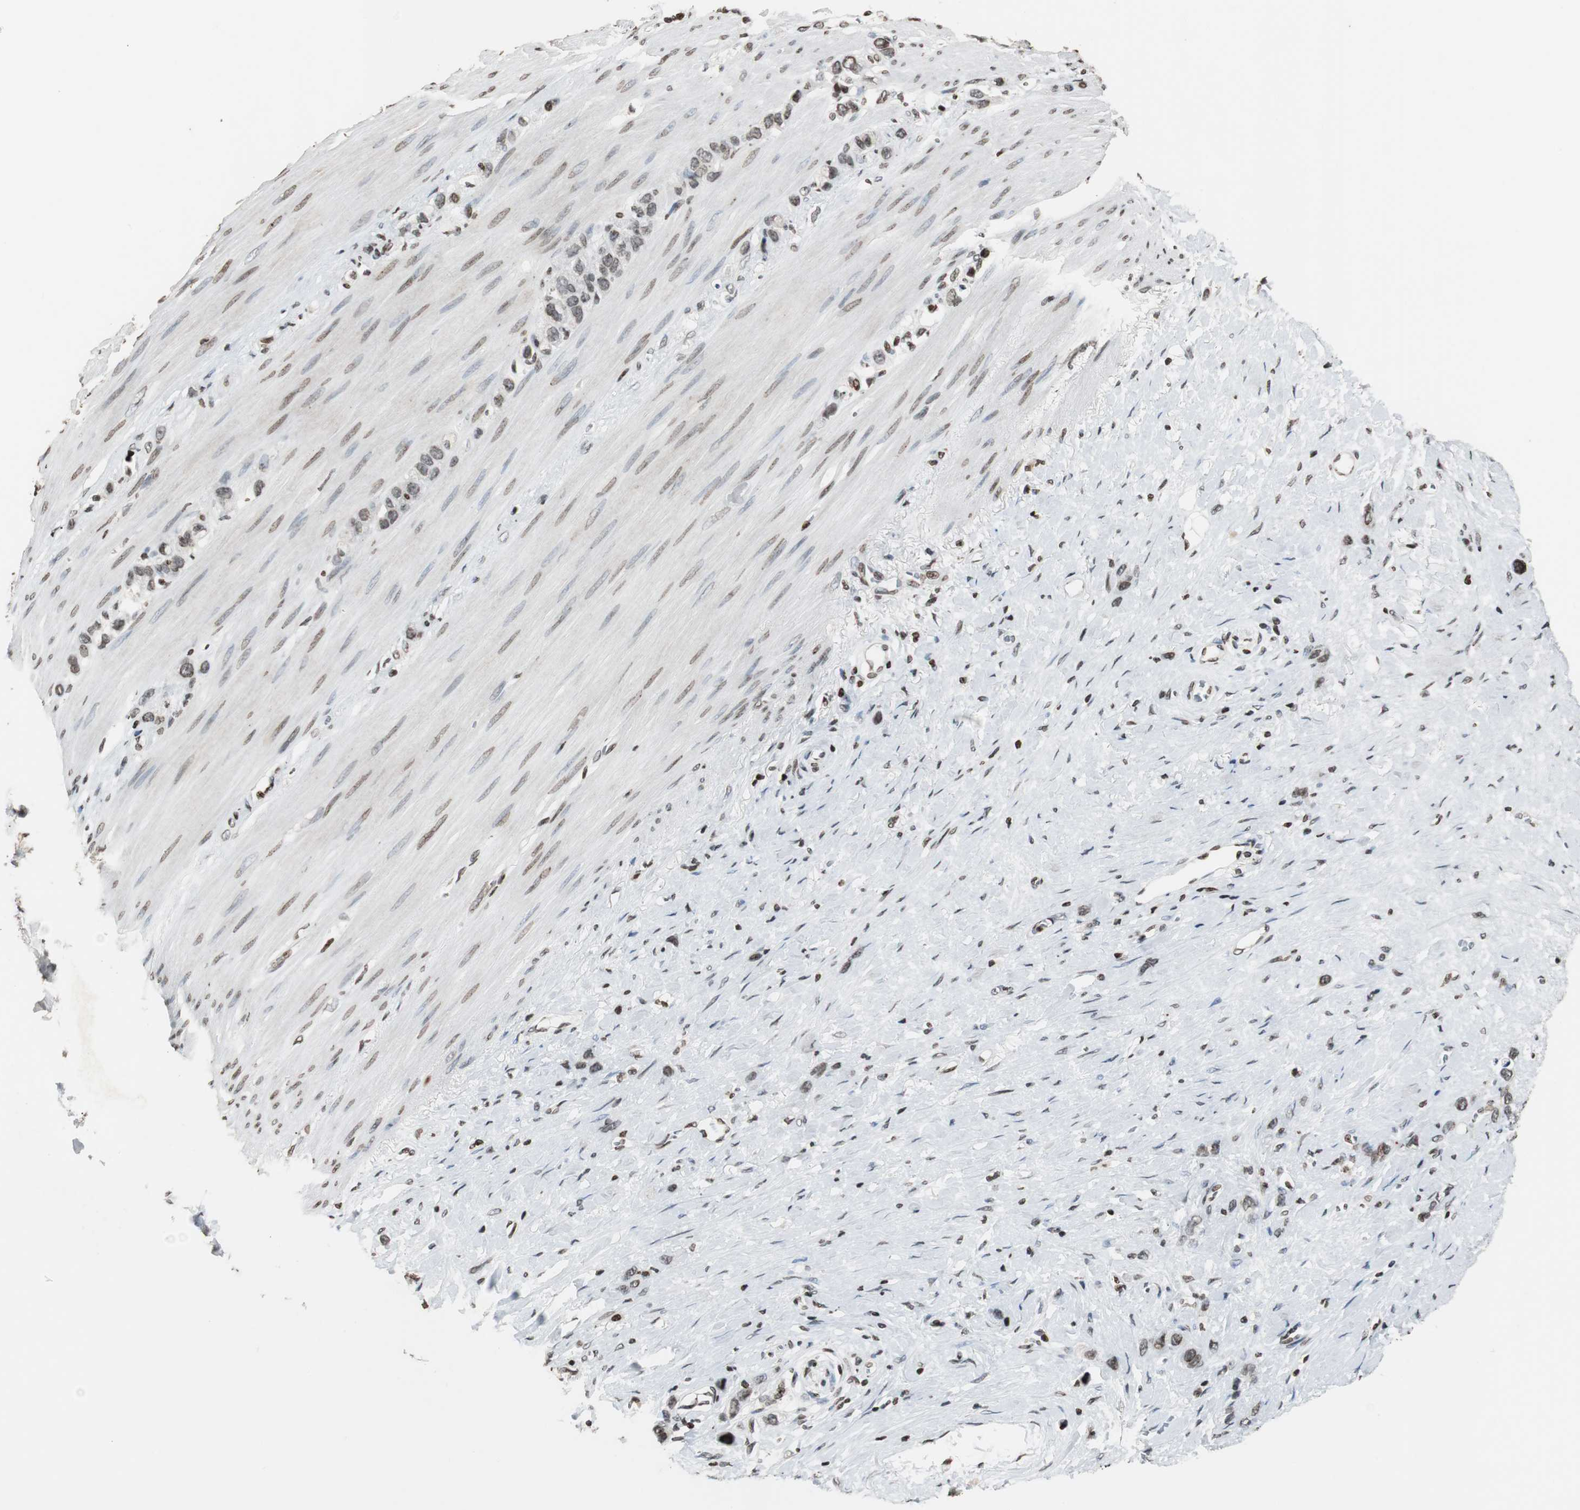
{"staining": {"intensity": "moderate", "quantity": ">75%", "location": "nuclear"}, "tissue": "stomach cancer", "cell_type": "Tumor cells", "image_type": "cancer", "snomed": [{"axis": "morphology", "description": "Normal tissue, NOS"}, {"axis": "morphology", "description": "Adenocarcinoma, NOS"}, {"axis": "morphology", "description": "Adenocarcinoma, High grade"}, {"axis": "topography", "description": "Stomach, upper"}, {"axis": "topography", "description": "Stomach"}], "caption": "Immunohistochemistry (IHC) of human adenocarcinoma (high-grade) (stomach) exhibits medium levels of moderate nuclear staining in about >75% of tumor cells. The protein is stained brown, and the nuclei are stained in blue (DAB (3,3'-diaminobenzidine) IHC with brightfield microscopy, high magnification).", "gene": "PAXIP1", "patient": {"sex": "female", "age": 65}}